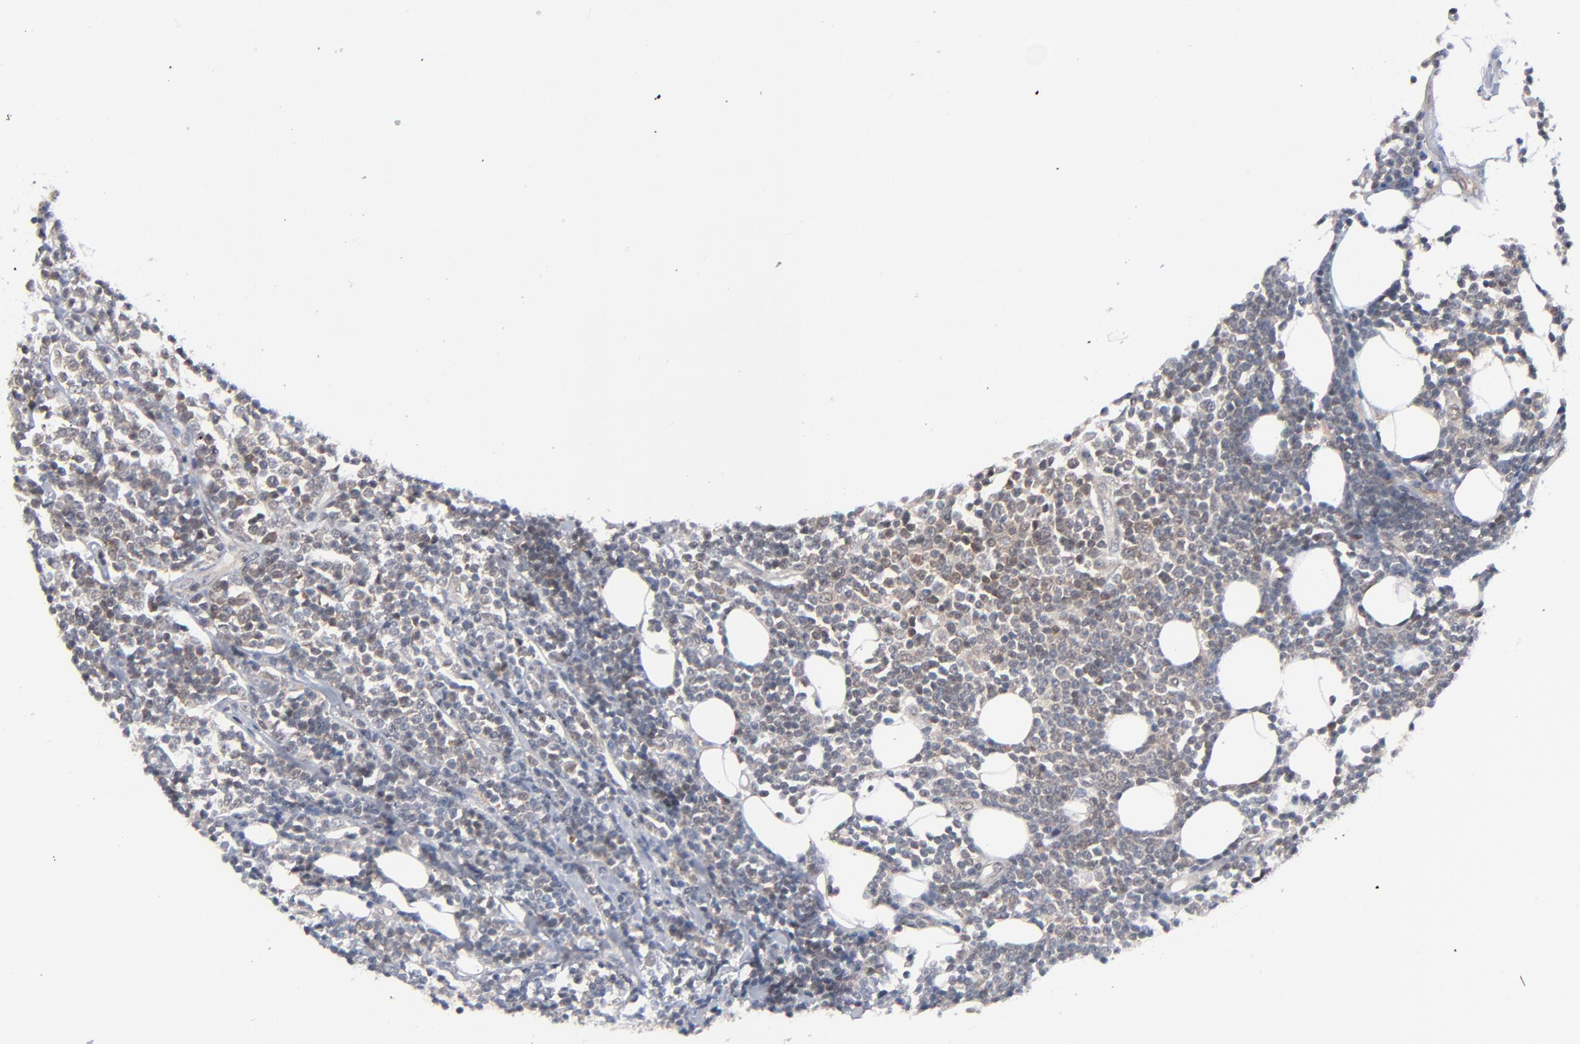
{"staining": {"intensity": "weak", "quantity": ">75%", "location": "cytoplasmic/membranous"}, "tissue": "lymphoma", "cell_type": "Tumor cells", "image_type": "cancer", "snomed": [{"axis": "morphology", "description": "Malignant lymphoma, non-Hodgkin's type, Low grade"}, {"axis": "topography", "description": "Soft tissue"}], "caption": "Malignant lymphoma, non-Hodgkin's type (low-grade) stained with IHC shows weak cytoplasmic/membranous expression in approximately >75% of tumor cells. The protein is stained brown, and the nuclei are stained in blue (DAB IHC with brightfield microscopy, high magnification).", "gene": "RPS6KB1", "patient": {"sex": "male", "age": 92}}